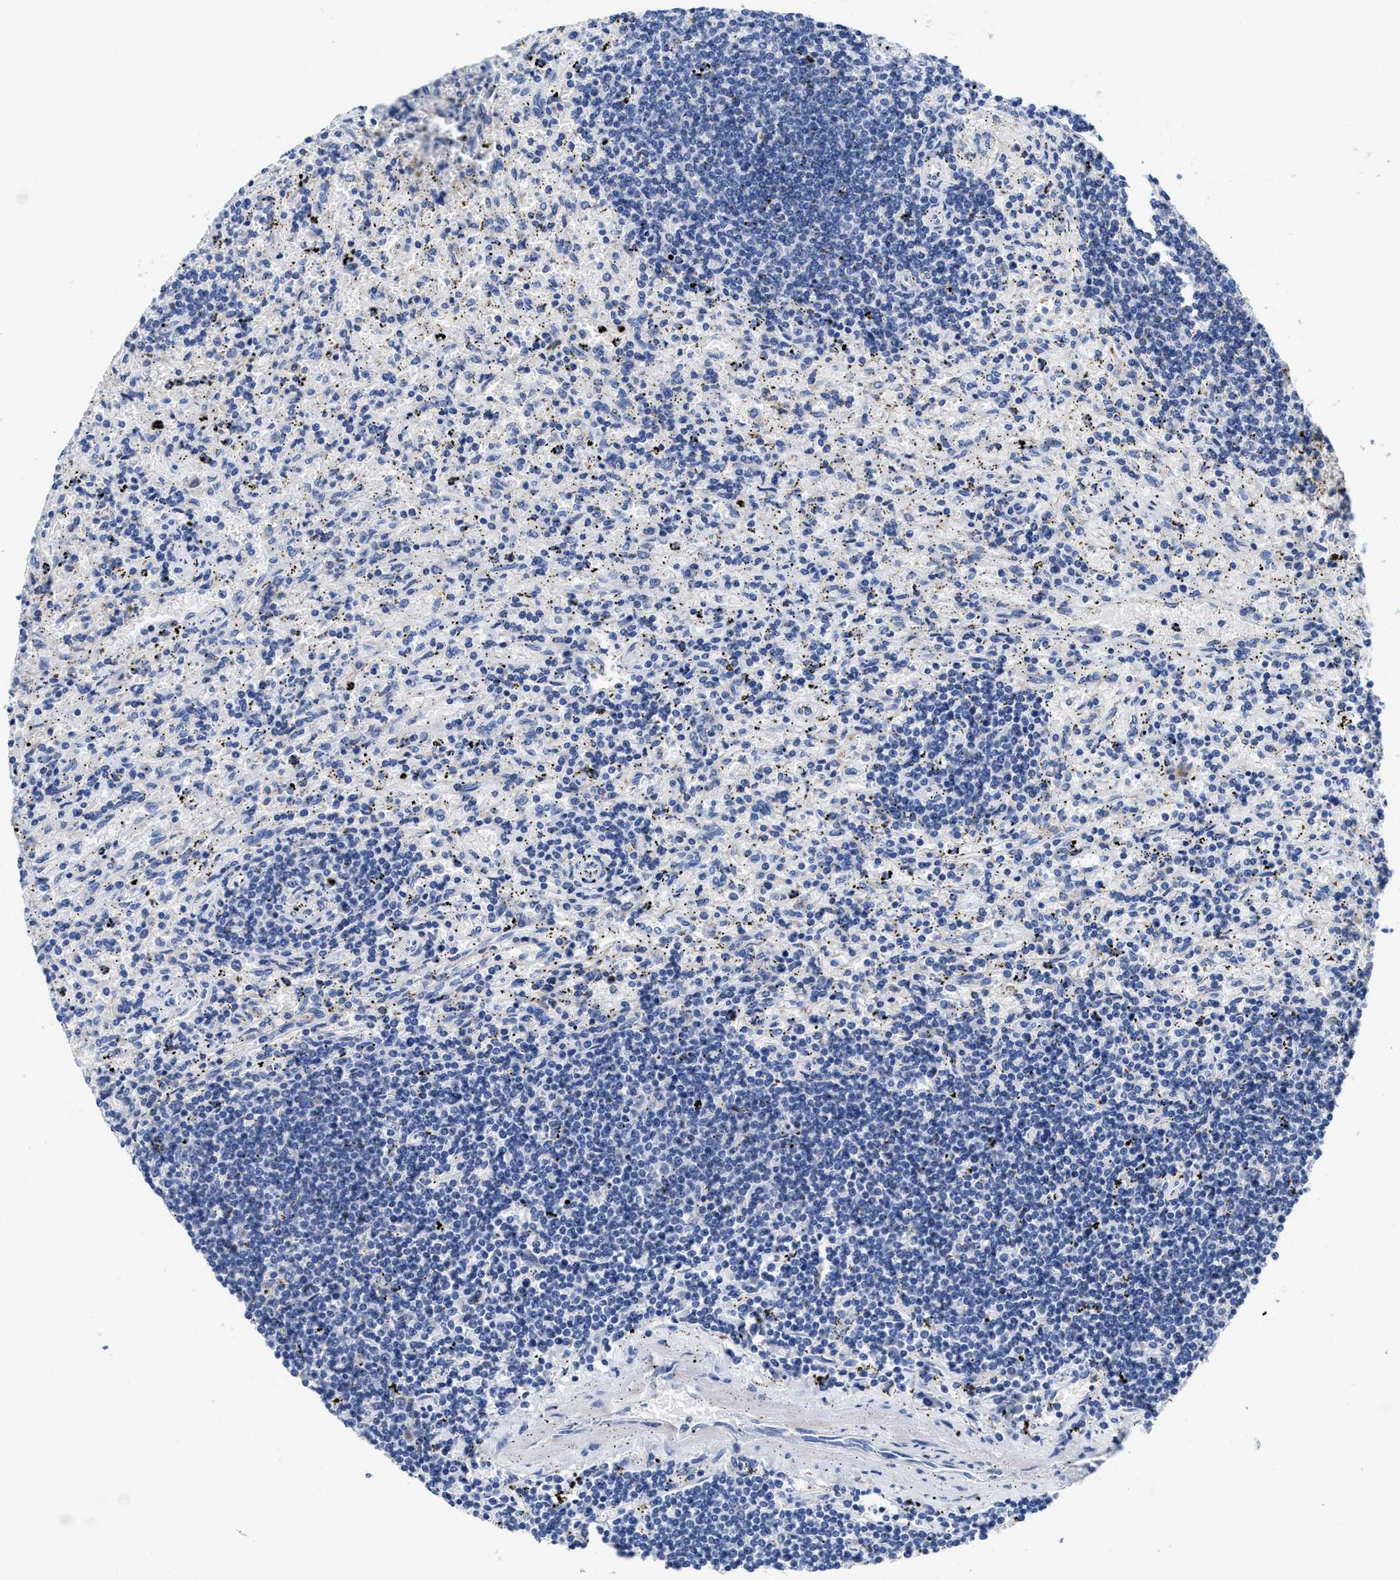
{"staining": {"intensity": "negative", "quantity": "none", "location": "none"}, "tissue": "lymphoma", "cell_type": "Tumor cells", "image_type": "cancer", "snomed": [{"axis": "morphology", "description": "Malignant lymphoma, non-Hodgkin's type, Low grade"}, {"axis": "topography", "description": "Spleen"}], "caption": "High magnification brightfield microscopy of low-grade malignant lymphoma, non-Hodgkin's type stained with DAB (brown) and counterstained with hematoxylin (blue): tumor cells show no significant staining.", "gene": "TBRG4", "patient": {"sex": "male", "age": 76}}